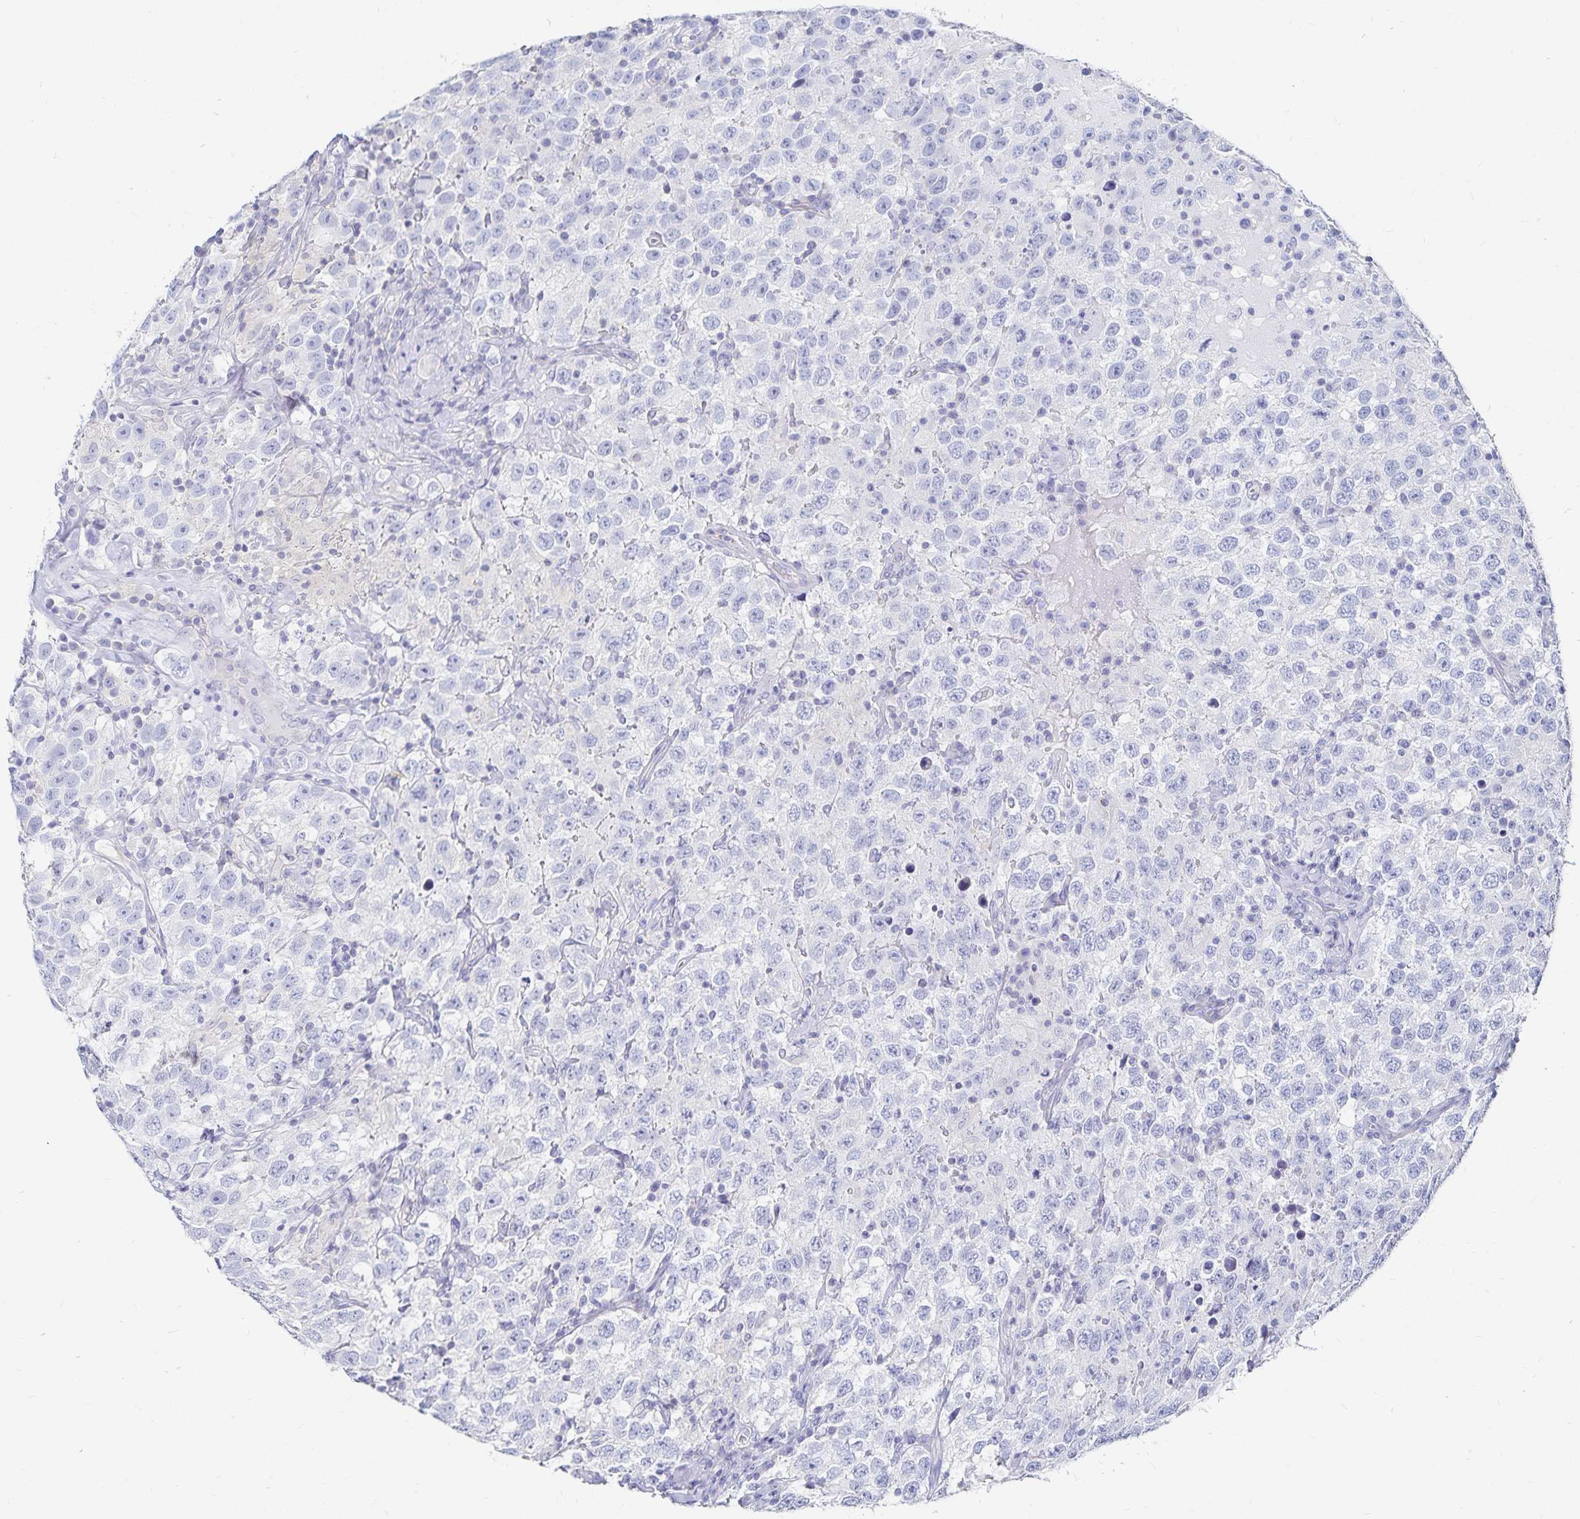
{"staining": {"intensity": "negative", "quantity": "none", "location": "none"}, "tissue": "testis cancer", "cell_type": "Tumor cells", "image_type": "cancer", "snomed": [{"axis": "morphology", "description": "Seminoma, NOS"}, {"axis": "topography", "description": "Testis"}], "caption": "IHC histopathology image of neoplastic tissue: testis cancer (seminoma) stained with DAB (3,3'-diaminobenzidine) shows no significant protein positivity in tumor cells.", "gene": "TNIP1", "patient": {"sex": "male", "age": 41}}